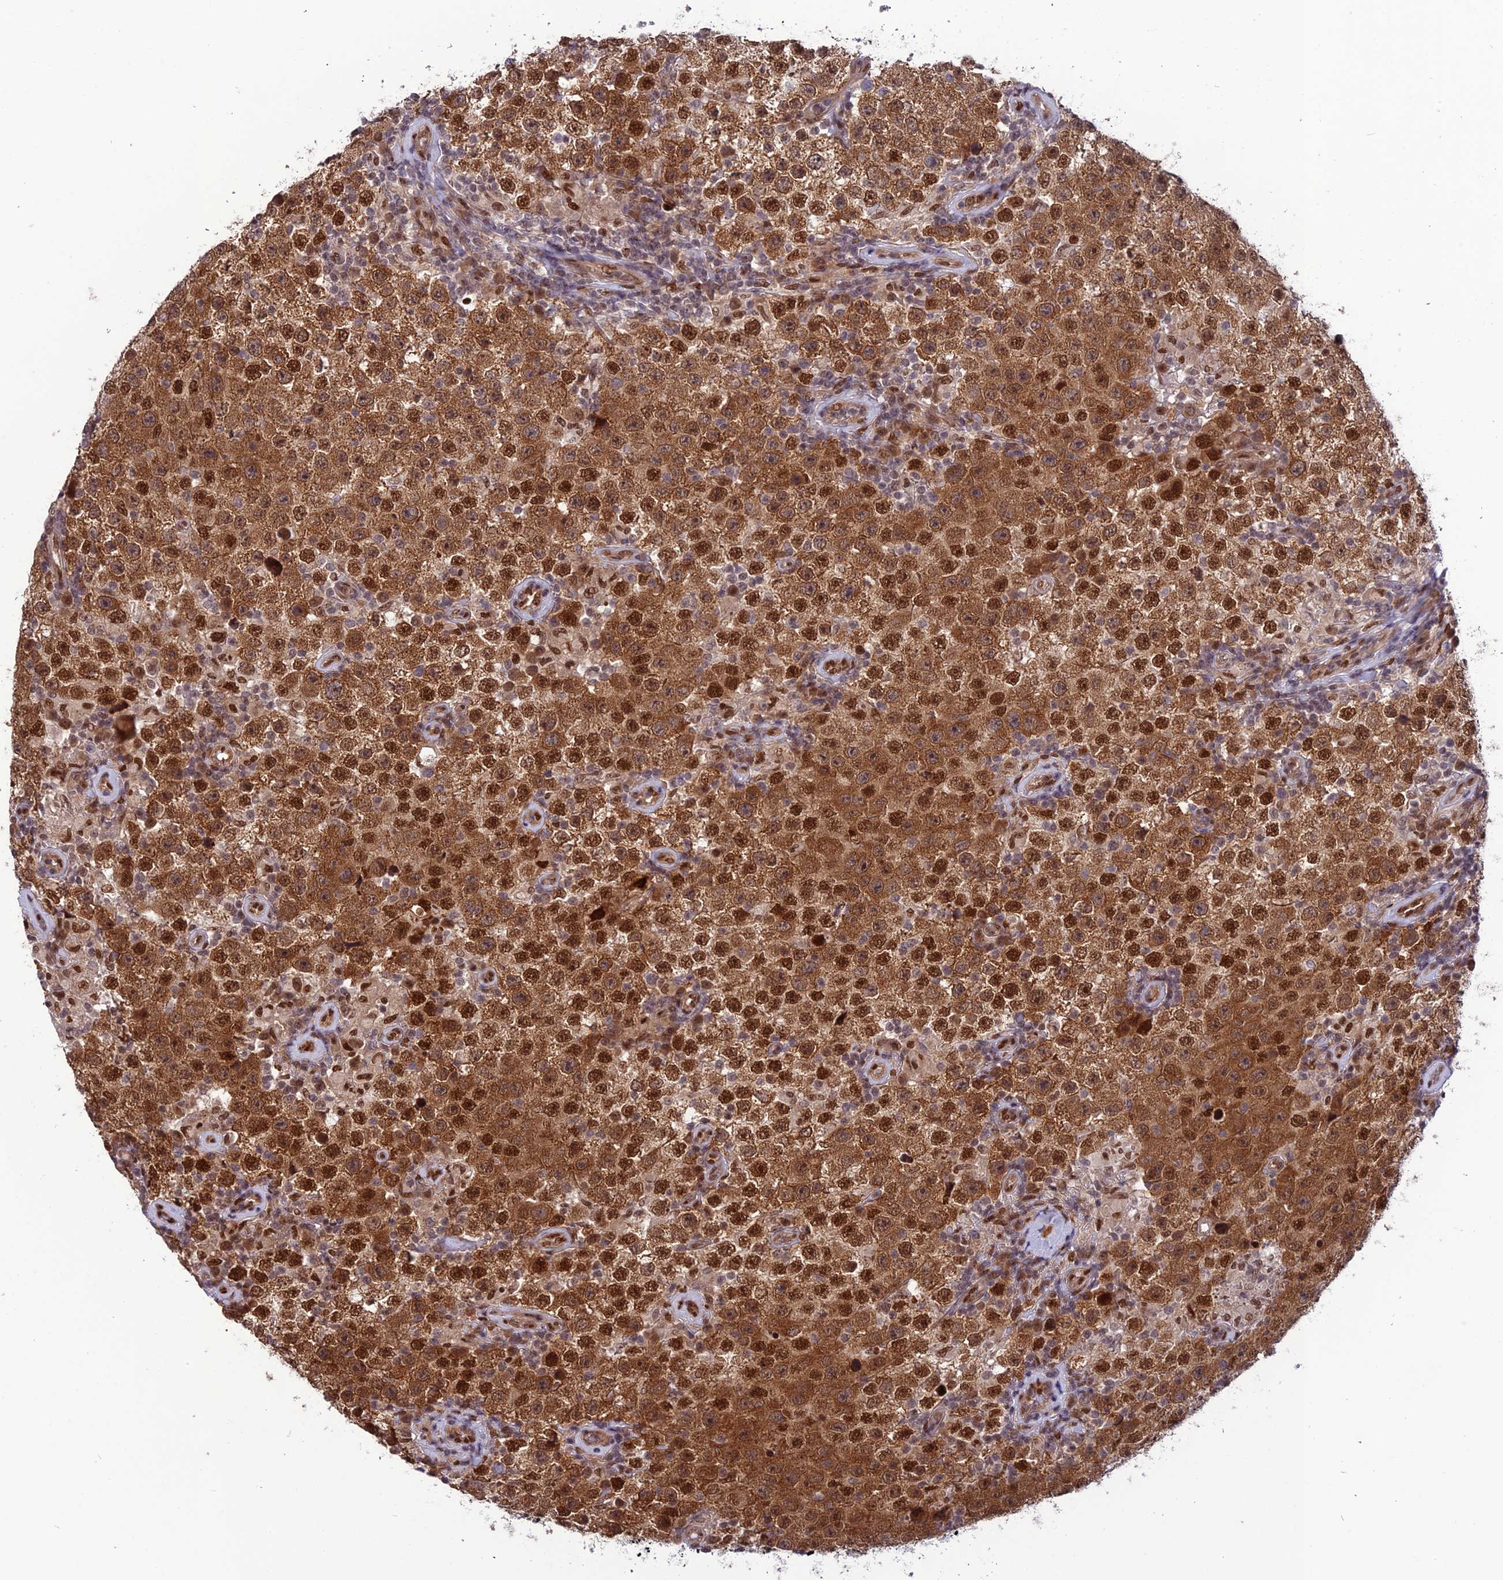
{"staining": {"intensity": "strong", "quantity": ">75%", "location": "cytoplasmic/membranous,nuclear"}, "tissue": "testis cancer", "cell_type": "Tumor cells", "image_type": "cancer", "snomed": [{"axis": "morphology", "description": "Normal tissue, NOS"}, {"axis": "morphology", "description": "Urothelial carcinoma, High grade"}, {"axis": "morphology", "description": "Seminoma, NOS"}, {"axis": "morphology", "description": "Carcinoma, Embryonal, NOS"}, {"axis": "topography", "description": "Urinary bladder"}, {"axis": "topography", "description": "Testis"}], "caption": "Human testis cancer stained with a protein marker shows strong staining in tumor cells.", "gene": "RTRAF", "patient": {"sex": "male", "age": 41}}